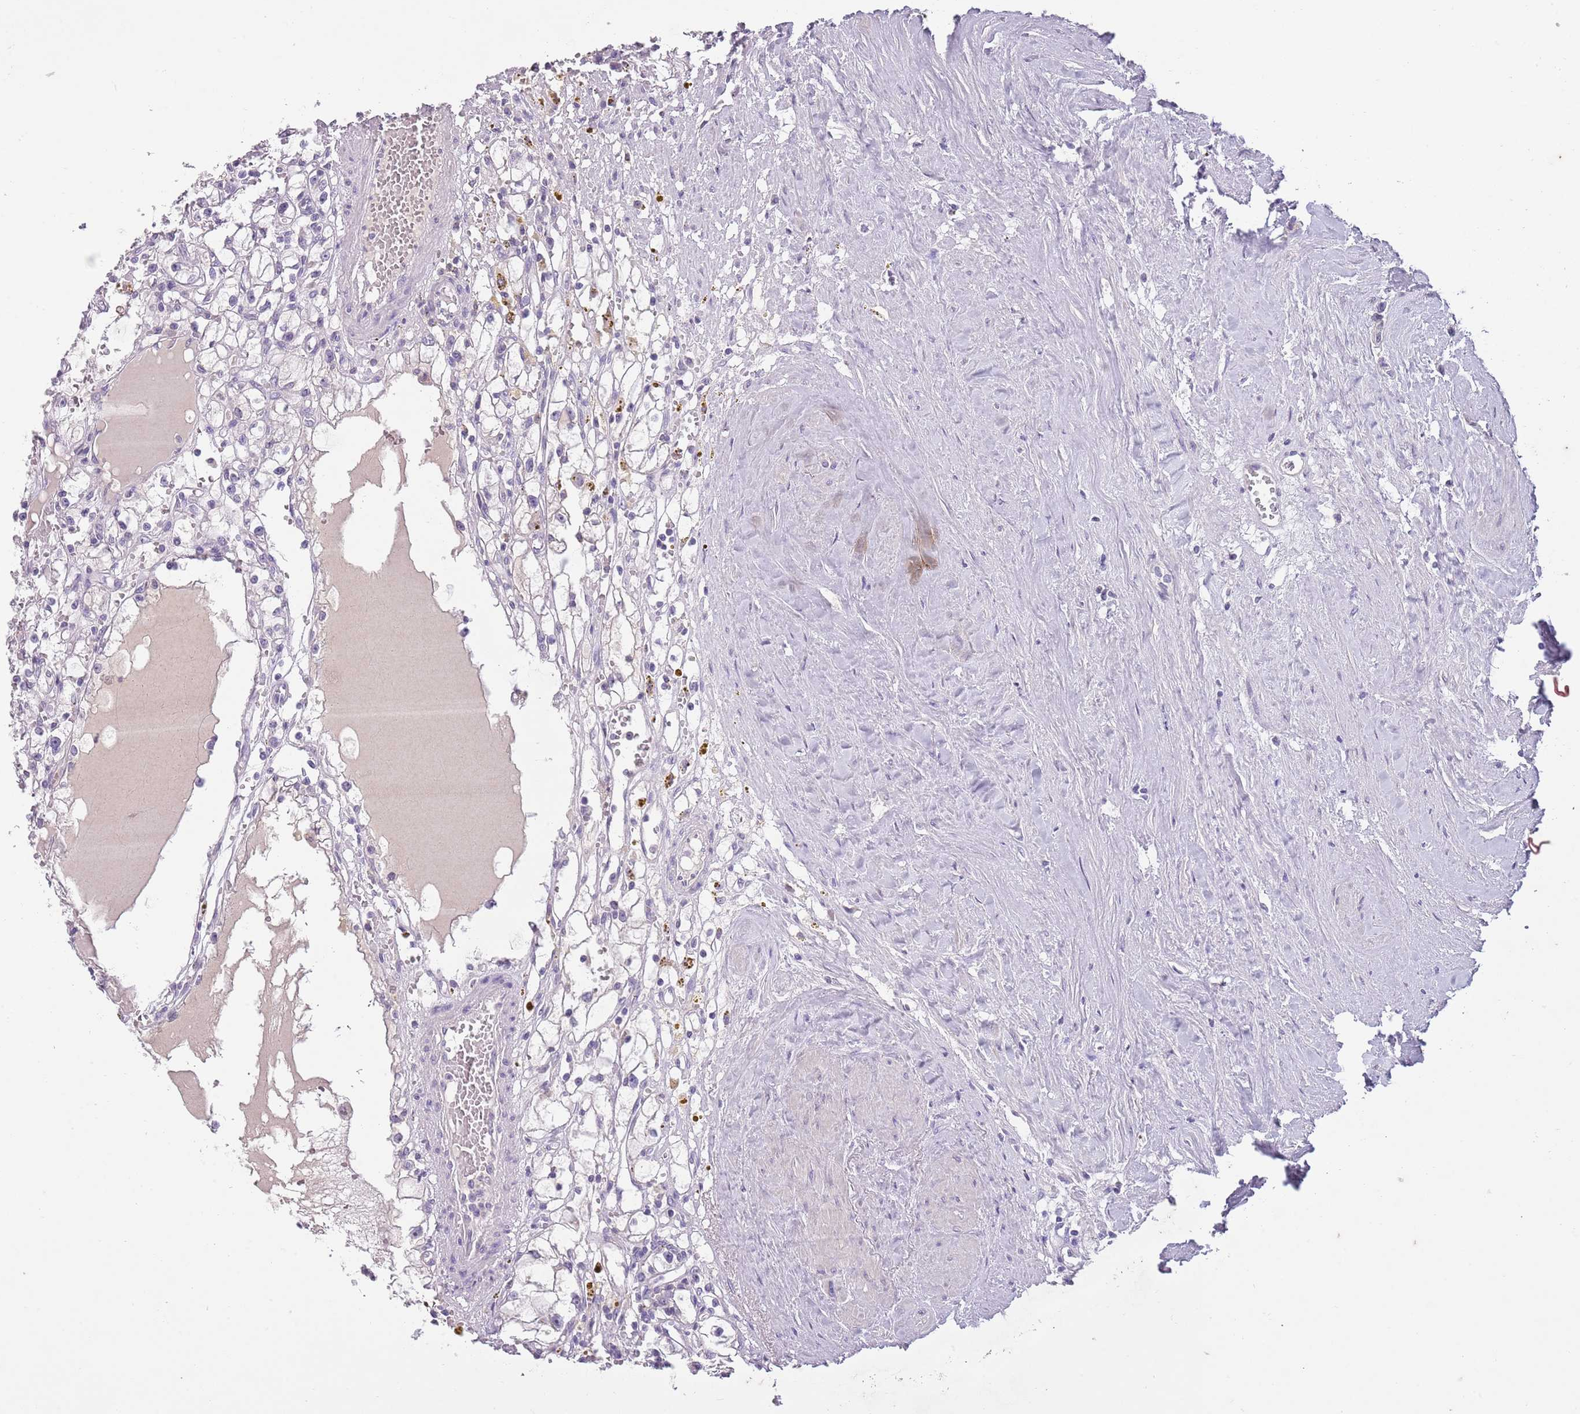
{"staining": {"intensity": "negative", "quantity": "none", "location": "none"}, "tissue": "renal cancer", "cell_type": "Tumor cells", "image_type": "cancer", "snomed": [{"axis": "morphology", "description": "Adenocarcinoma, NOS"}, {"axis": "topography", "description": "Kidney"}], "caption": "Immunohistochemistry (IHC) histopathology image of neoplastic tissue: adenocarcinoma (renal) stained with DAB (3,3'-diaminobenzidine) demonstrates no significant protein positivity in tumor cells.", "gene": "SLC35E3", "patient": {"sex": "male", "age": 56}}